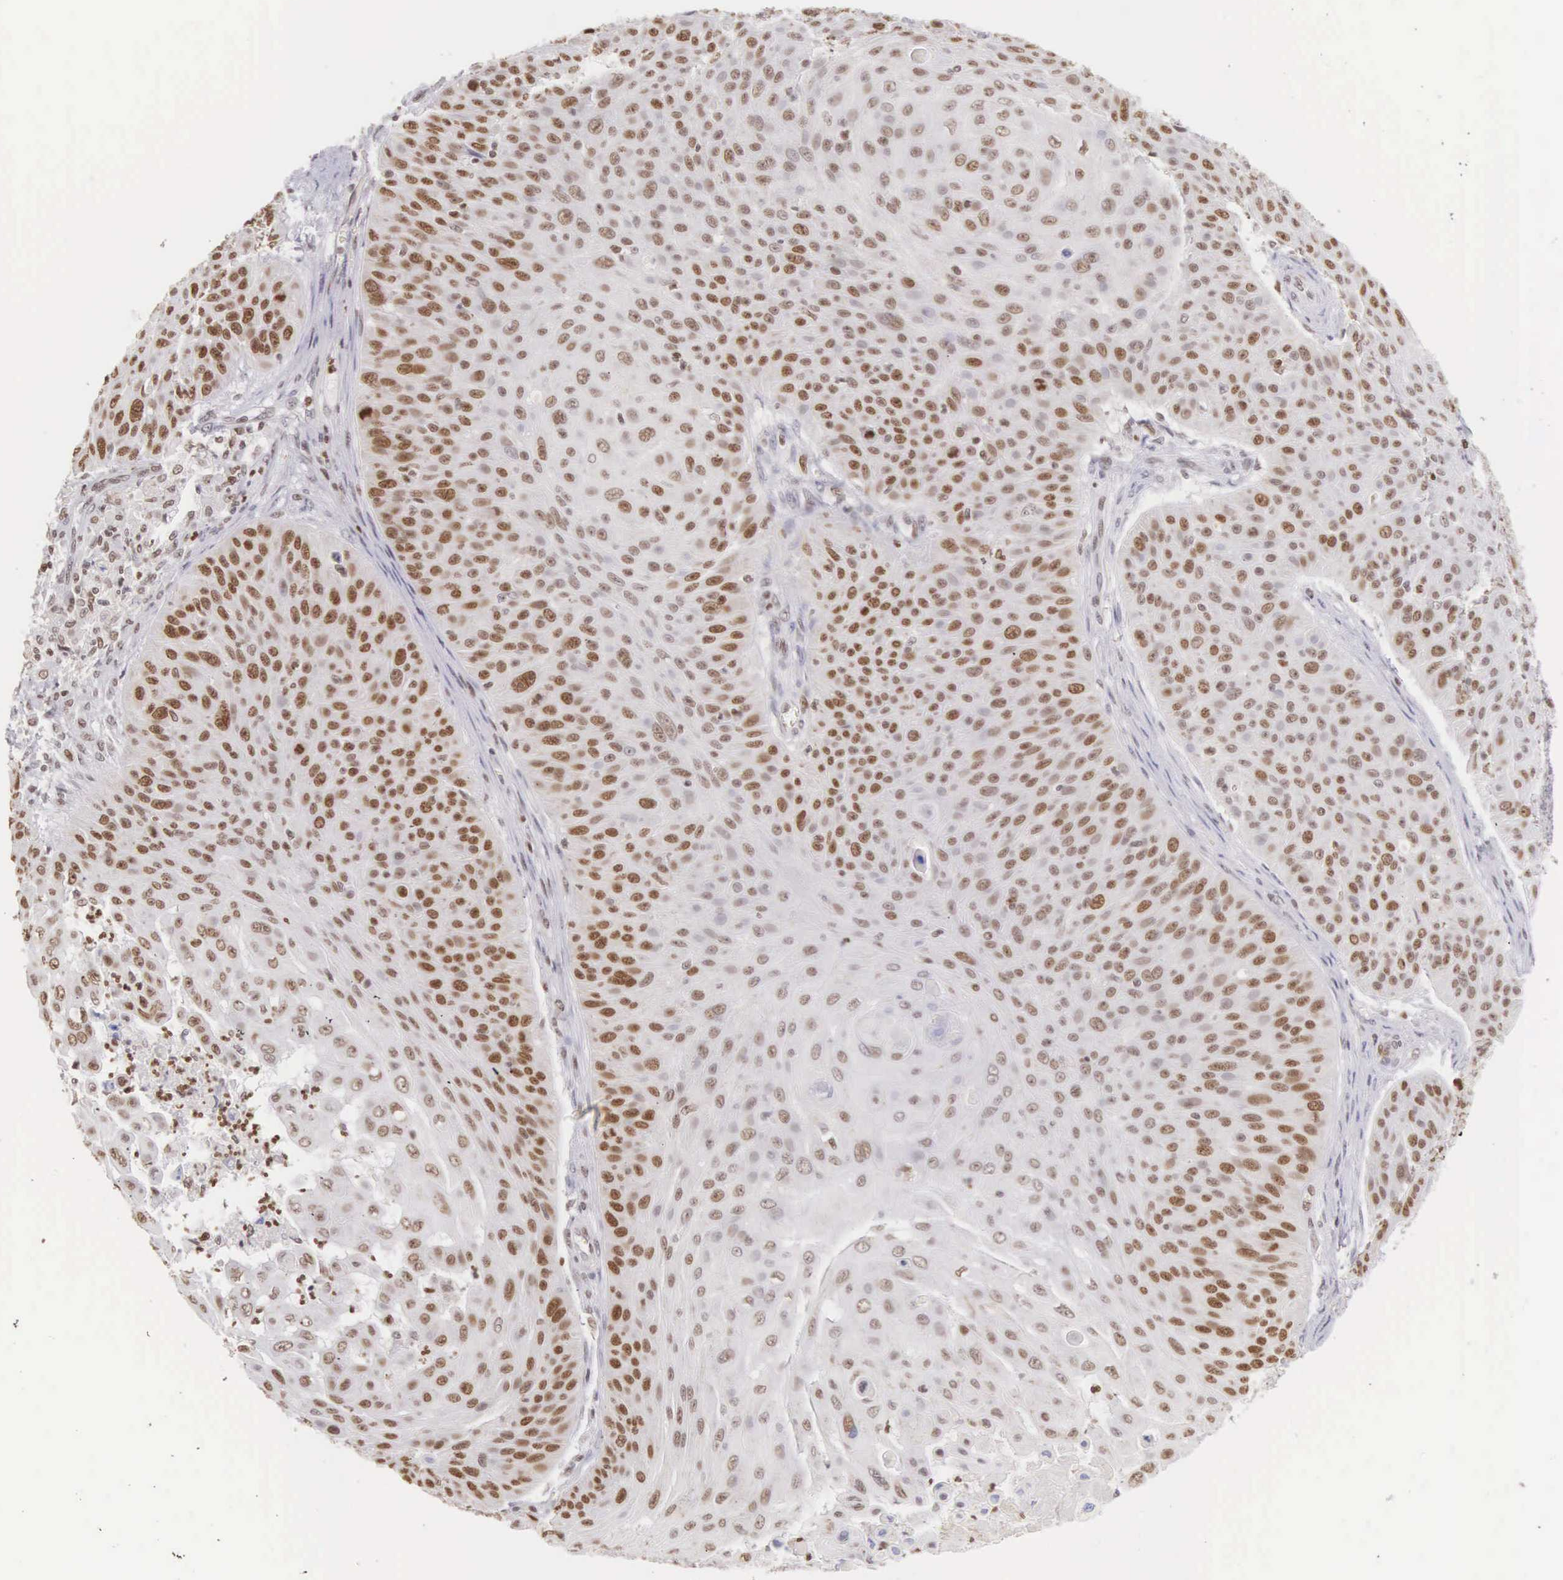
{"staining": {"intensity": "moderate", "quantity": "25%-75%", "location": "nuclear"}, "tissue": "skin cancer", "cell_type": "Tumor cells", "image_type": "cancer", "snomed": [{"axis": "morphology", "description": "Squamous cell carcinoma, NOS"}, {"axis": "topography", "description": "Skin"}], "caption": "High-magnification brightfield microscopy of skin cancer stained with DAB (3,3'-diaminobenzidine) (brown) and counterstained with hematoxylin (blue). tumor cells exhibit moderate nuclear expression is appreciated in about25%-75% of cells.", "gene": "VRK1", "patient": {"sex": "male", "age": 82}}